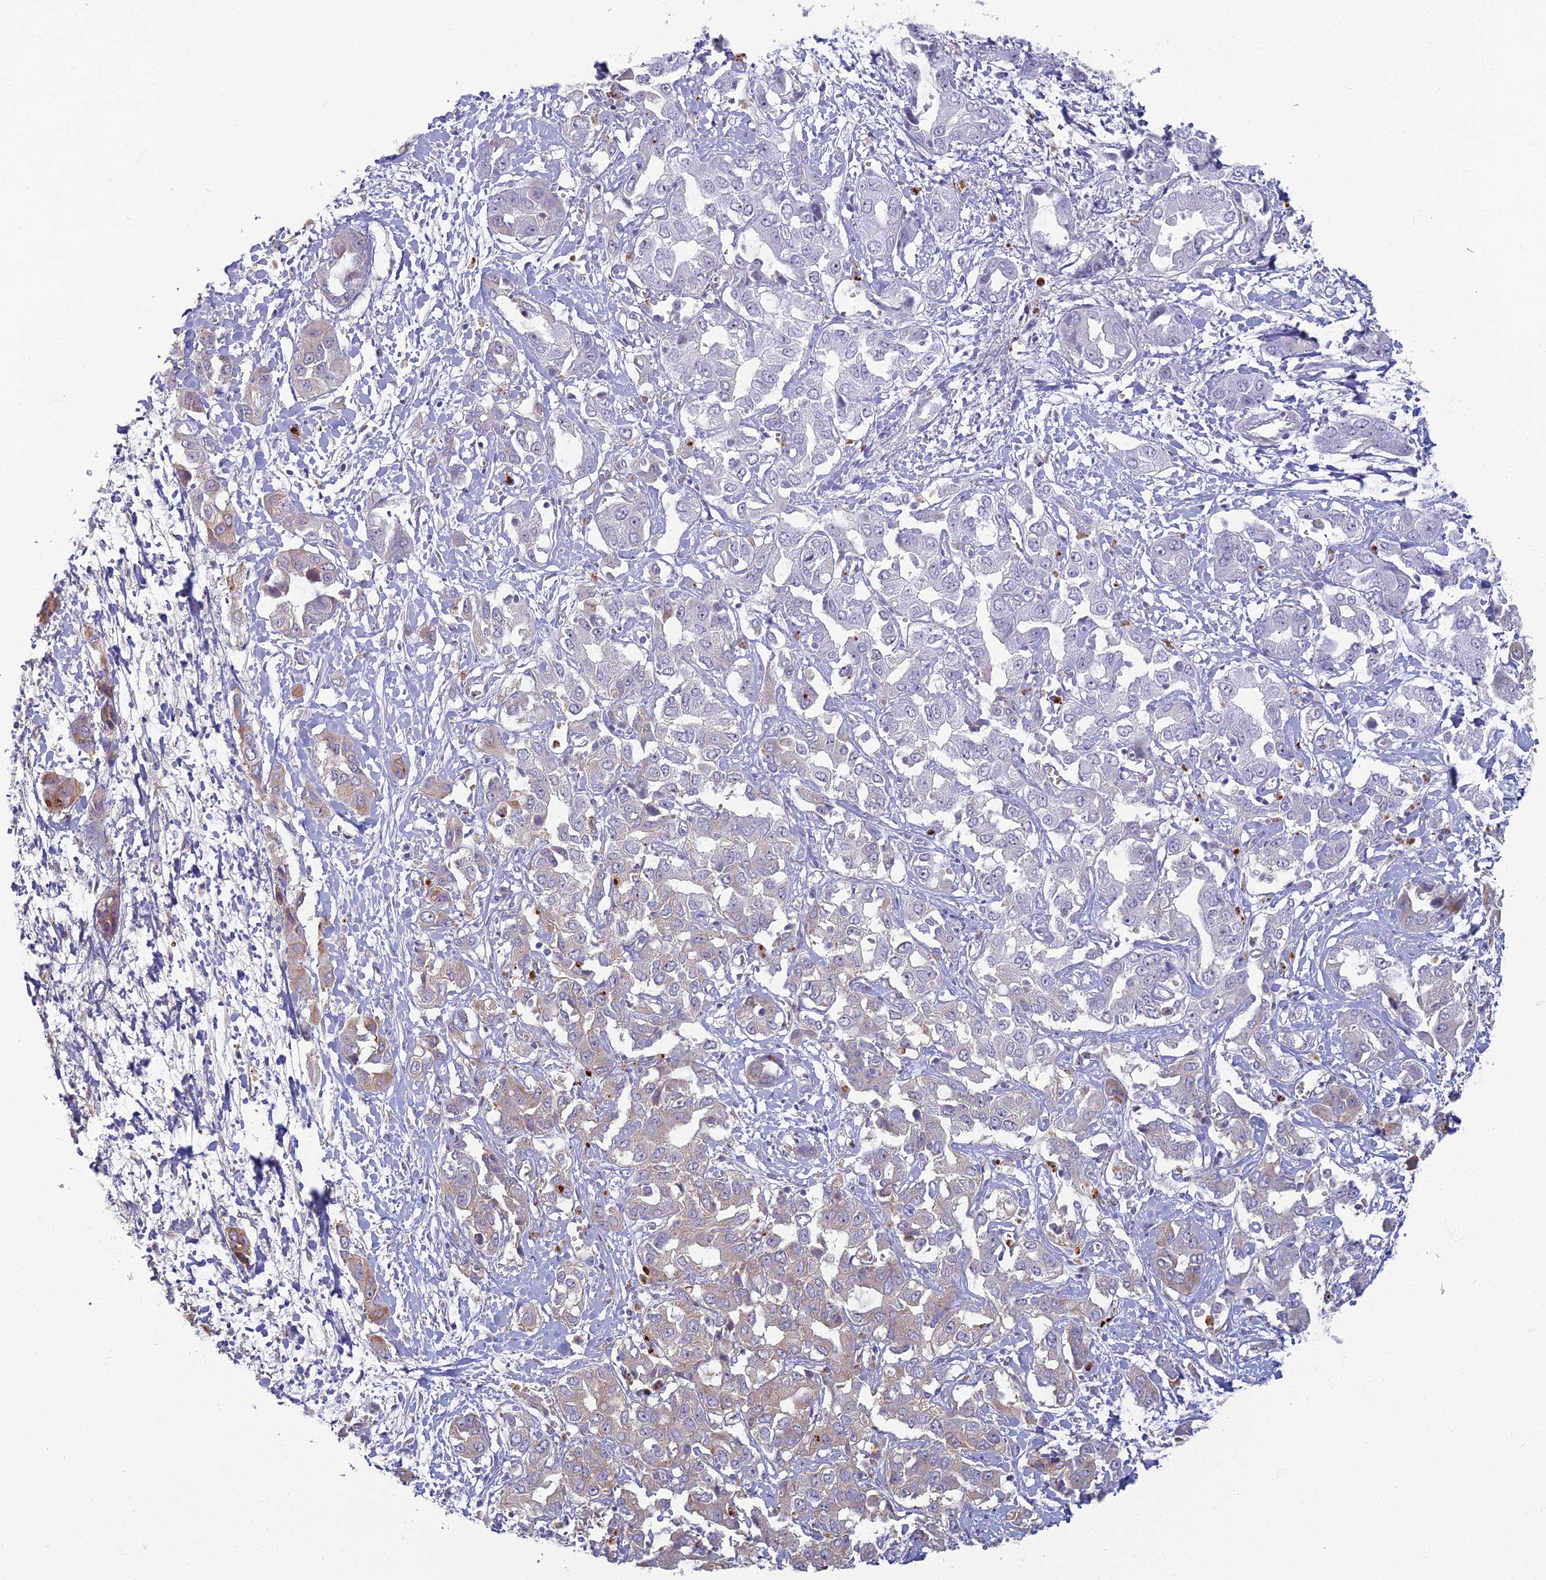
{"staining": {"intensity": "moderate", "quantity": "<25%", "location": "cytoplasmic/membranous"}, "tissue": "liver cancer", "cell_type": "Tumor cells", "image_type": "cancer", "snomed": [{"axis": "morphology", "description": "Cholangiocarcinoma"}, {"axis": "topography", "description": "Liver"}], "caption": "Moderate cytoplasmic/membranous expression is appreciated in approximately <25% of tumor cells in liver cholangiocarcinoma.", "gene": "PROX2", "patient": {"sex": "female", "age": 52}}